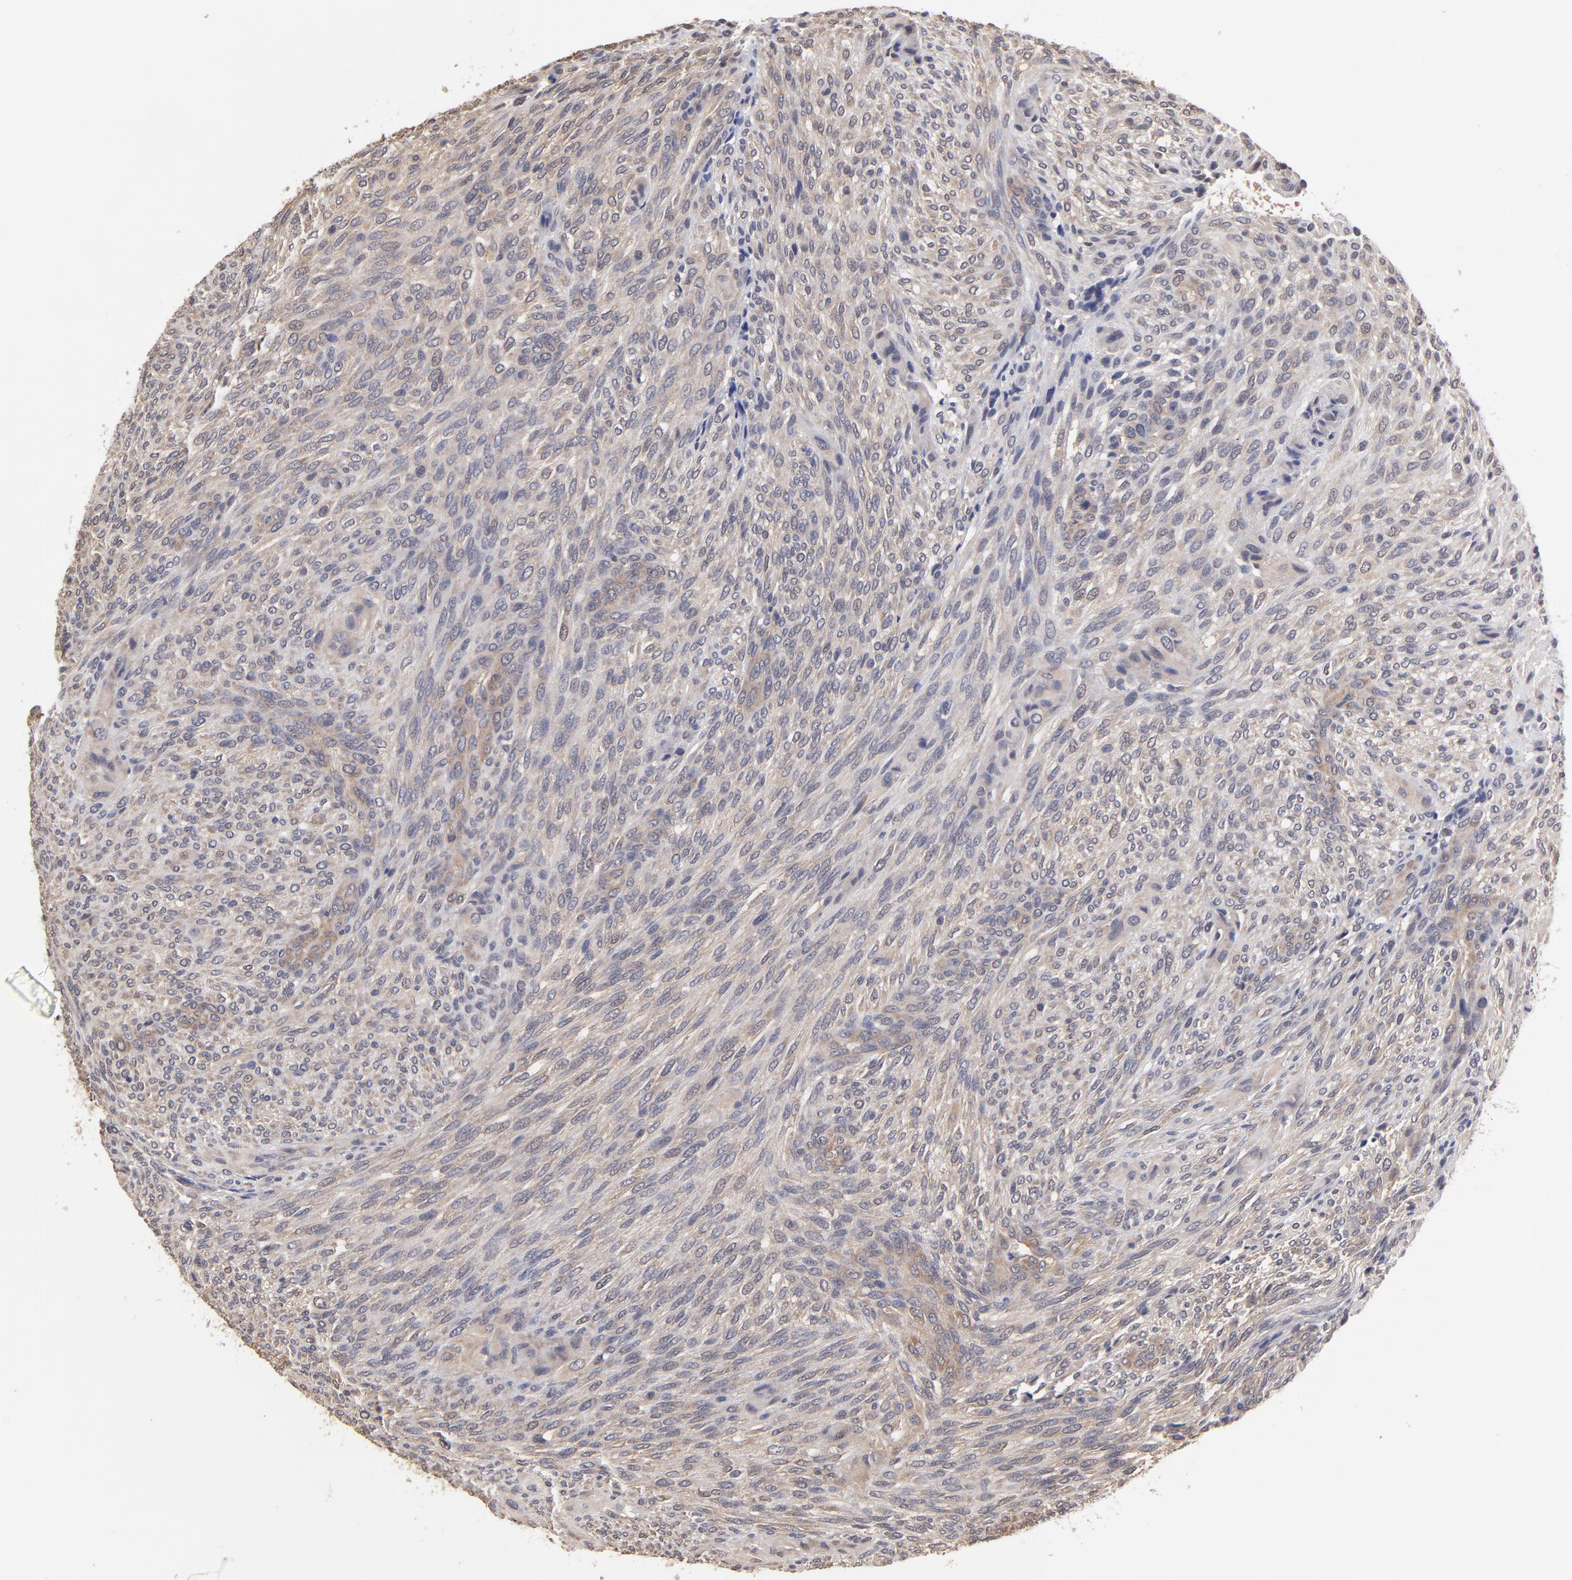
{"staining": {"intensity": "weak", "quantity": "25%-75%", "location": "cytoplasmic/membranous"}, "tissue": "glioma", "cell_type": "Tumor cells", "image_type": "cancer", "snomed": [{"axis": "morphology", "description": "Glioma, malignant, High grade"}, {"axis": "topography", "description": "Cerebral cortex"}], "caption": "Protein staining displays weak cytoplasmic/membranous staining in about 25%-75% of tumor cells in glioma. The staining was performed using DAB to visualize the protein expression in brown, while the nuclei were stained in blue with hematoxylin (Magnification: 20x).", "gene": "CCT2", "patient": {"sex": "female", "age": 55}}